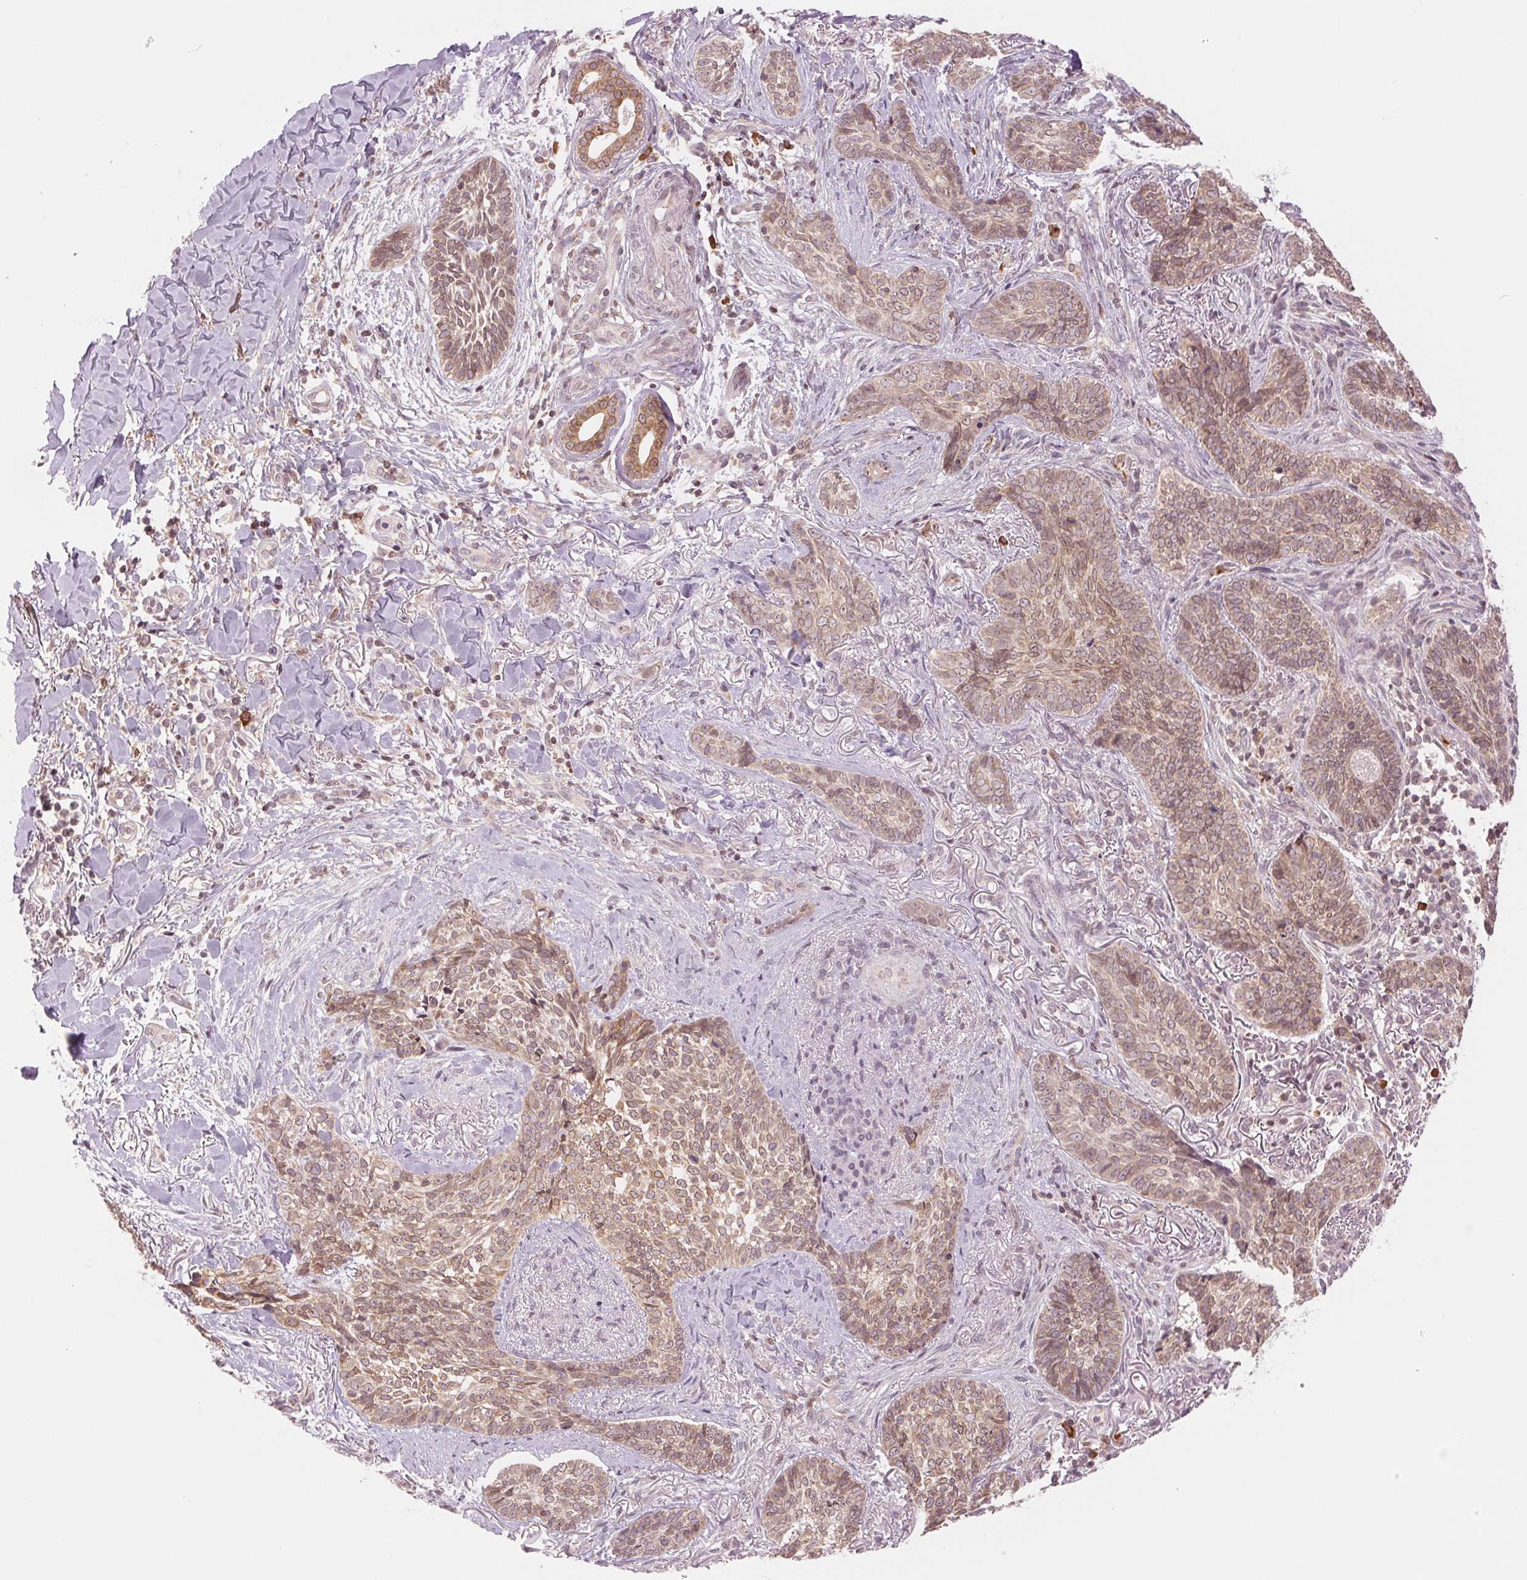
{"staining": {"intensity": "weak", "quantity": ">75%", "location": "cytoplasmic/membranous"}, "tissue": "skin cancer", "cell_type": "Tumor cells", "image_type": "cancer", "snomed": [{"axis": "morphology", "description": "Basal cell carcinoma"}, {"axis": "topography", "description": "Skin"}, {"axis": "topography", "description": "Skin of face"}], "caption": "Human skin basal cell carcinoma stained with a brown dye displays weak cytoplasmic/membranous positive staining in about >75% of tumor cells.", "gene": "TECR", "patient": {"sex": "male", "age": 88}}